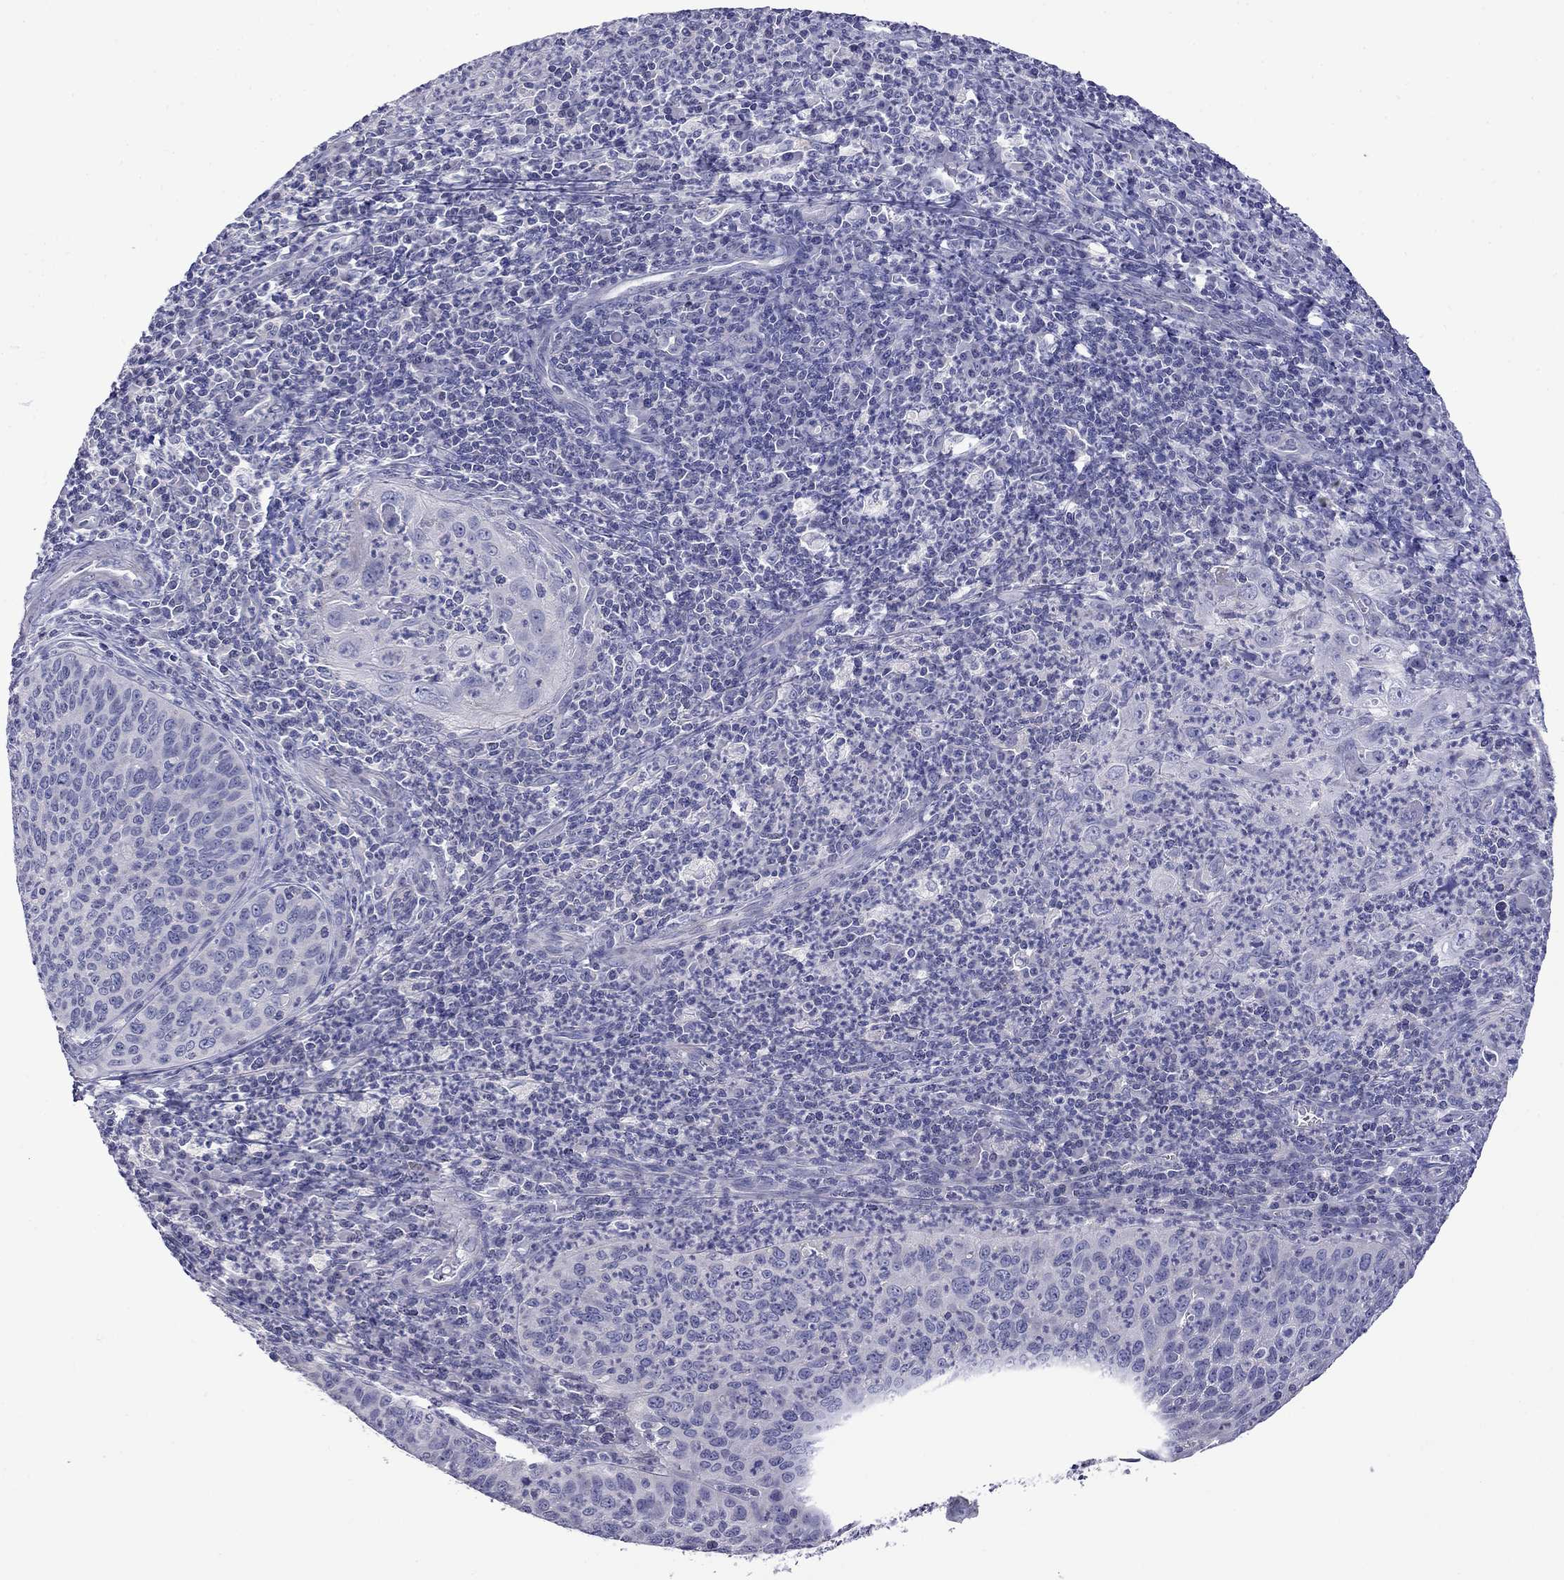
{"staining": {"intensity": "negative", "quantity": "none", "location": "none"}, "tissue": "cervical cancer", "cell_type": "Tumor cells", "image_type": "cancer", "snomed": [{"axis": "morphology", "description": "Squamous cell carcinoma, NOS"}, {"axis": "topography", "description": "Cervix"}], "caption": "Tumor cells are negative for protein expression in human cervical cancer.", "gene": "PRR18", "patient": {"sex": "female", "age": 26}}